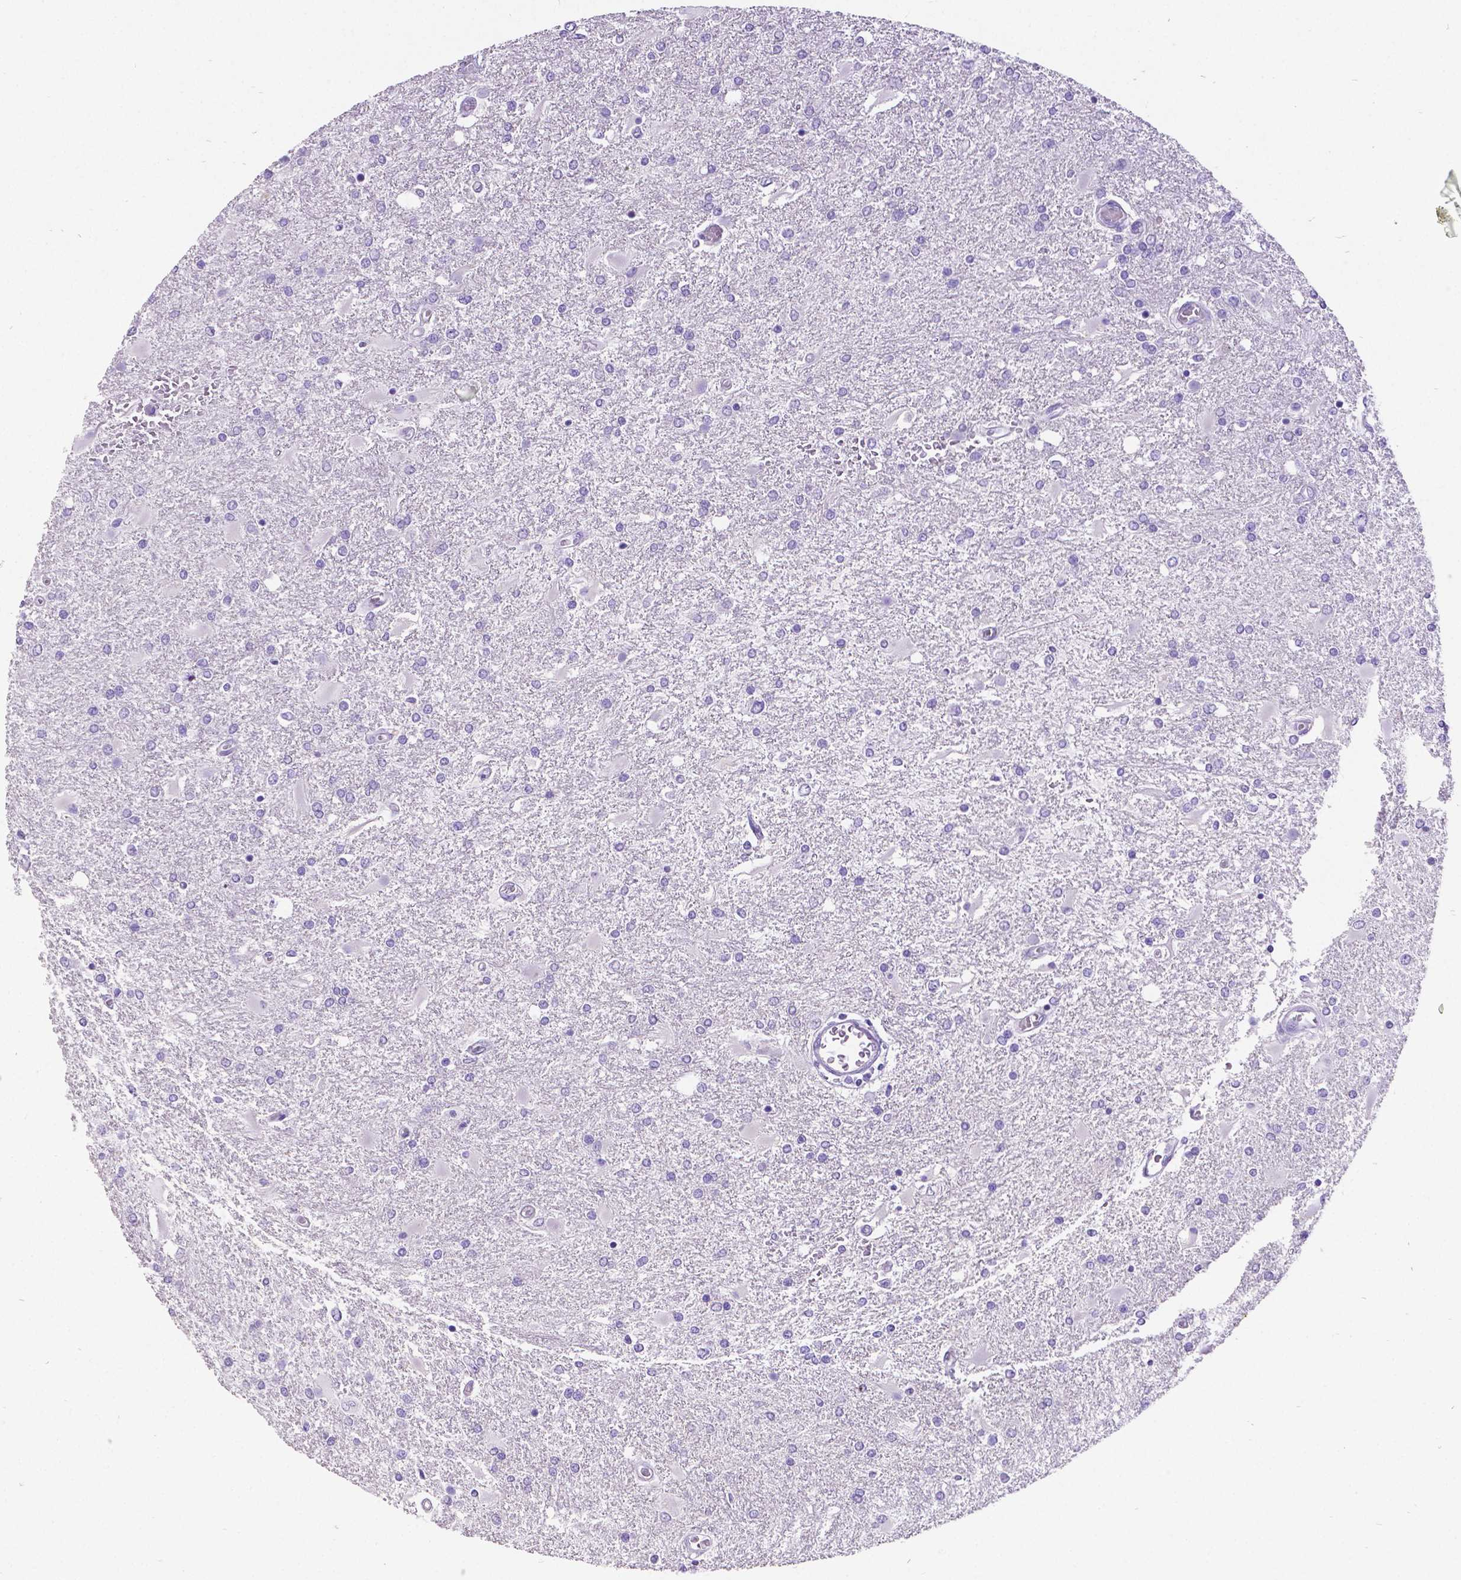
{"staining": {"intensity": "negative", "quantity": "none", "location": "none"}, "tissue": "glioma", "cell_type": "Tumor cells", "image_type": "cancer", "snomed": [{"axis": "morphology", "description": "Glioma, malignant, High grade"}, {"axis": "topography", "description": "Cerebral cortex"}], "caption": "High magnification brightfield microscopy of glioma stained with DAB (brown) and counterstained with hematoxylin (blue): tumor cells show no significant staining.", "gene": "SATB2", "patient": {"sex": "male", "age": 79}}